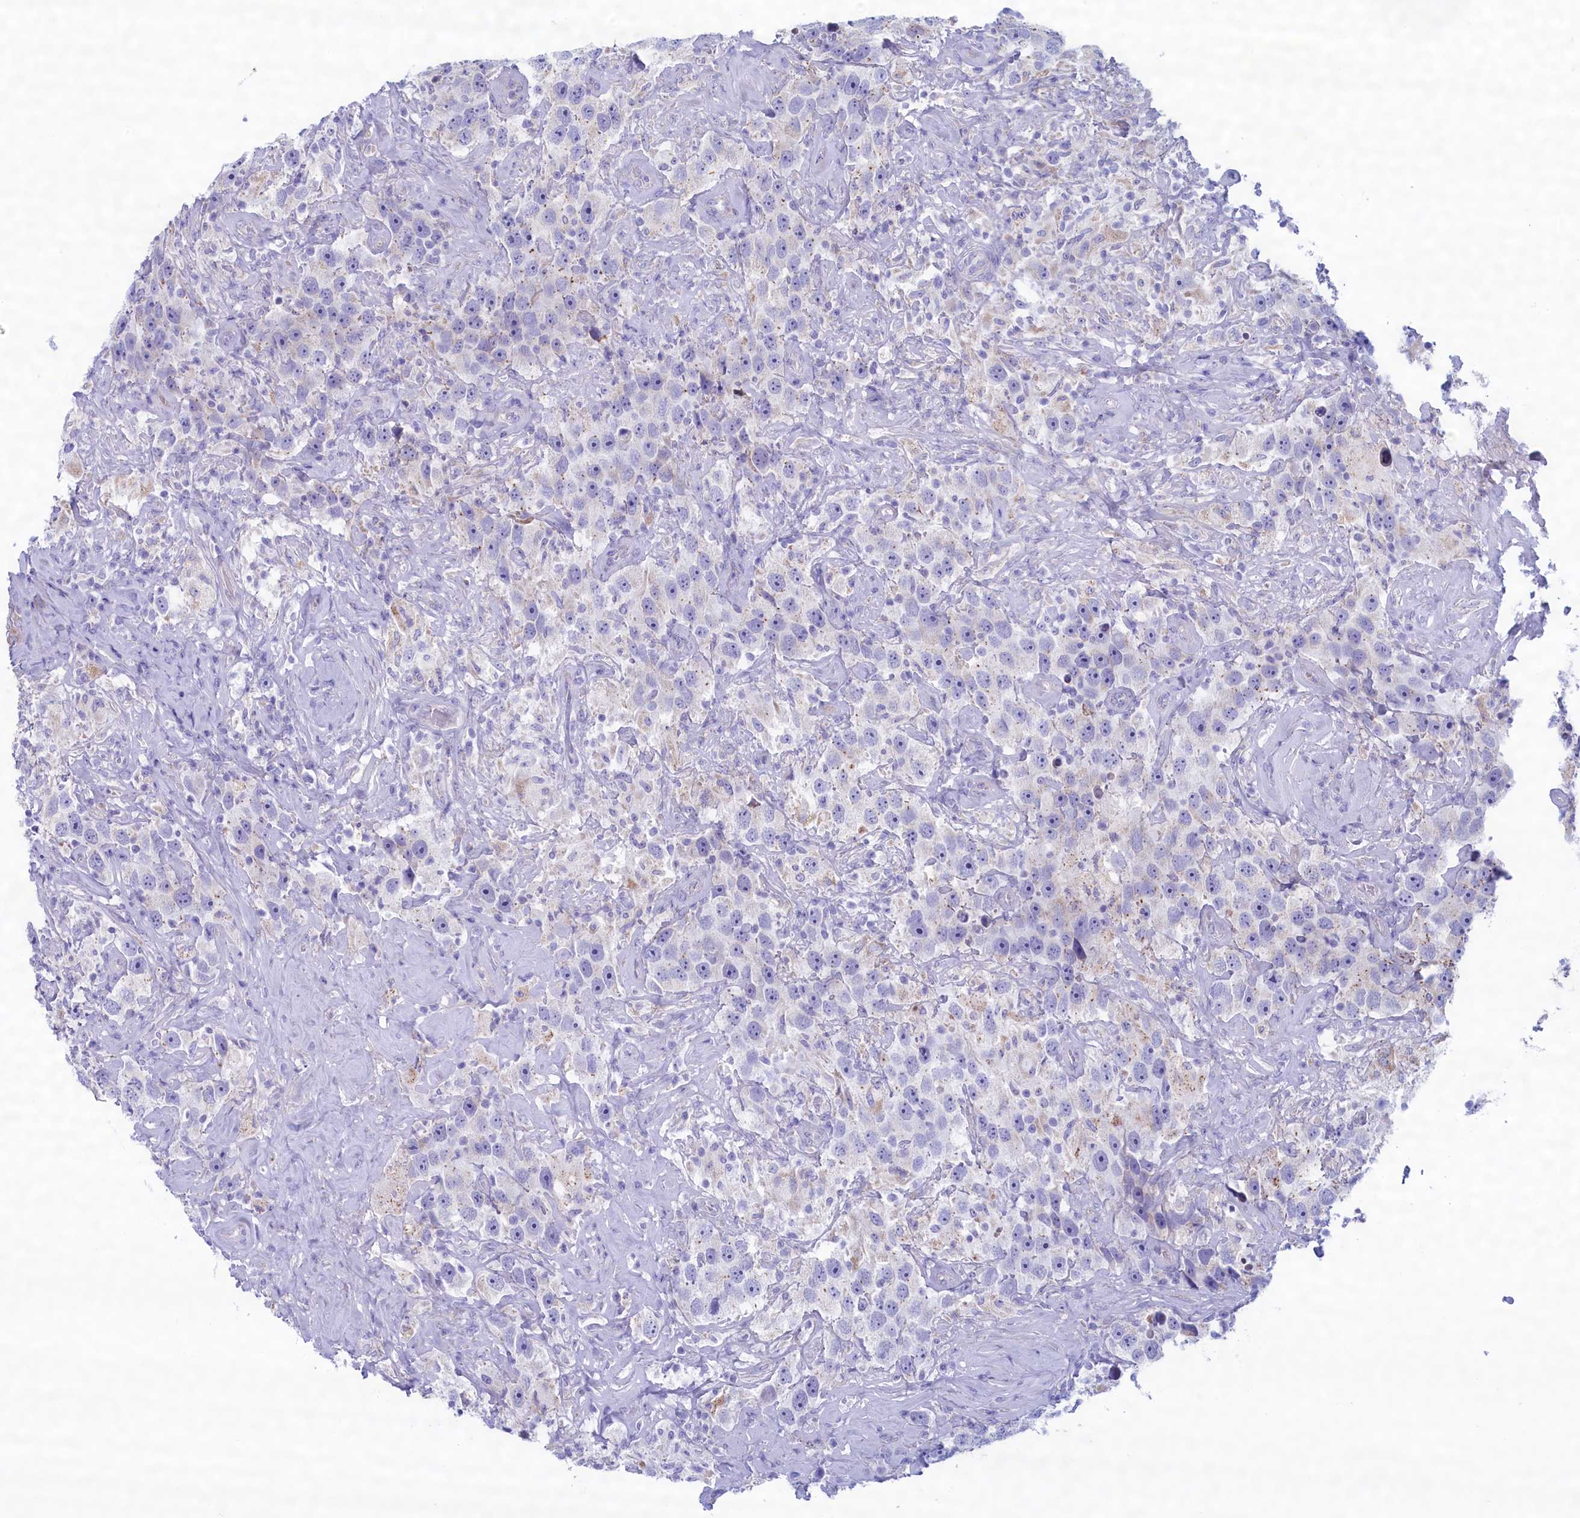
{"staining": {"intensity": "negative", "quantity": "none", "location": "none"}, "tissue": "testis cancer", "cell_type": "Tumor cells", "image_type": "cancer", "snomed": [{"axis": "morphology", "description": "Seminoma, NOS"}, {"axis": "topography", "description": "Testis"}], "caption": "Tumor cells show no significant protein expression in seminoma (testis).", "gene": "MPV17L2", "patient": {"sex": "male", "age": 49}}